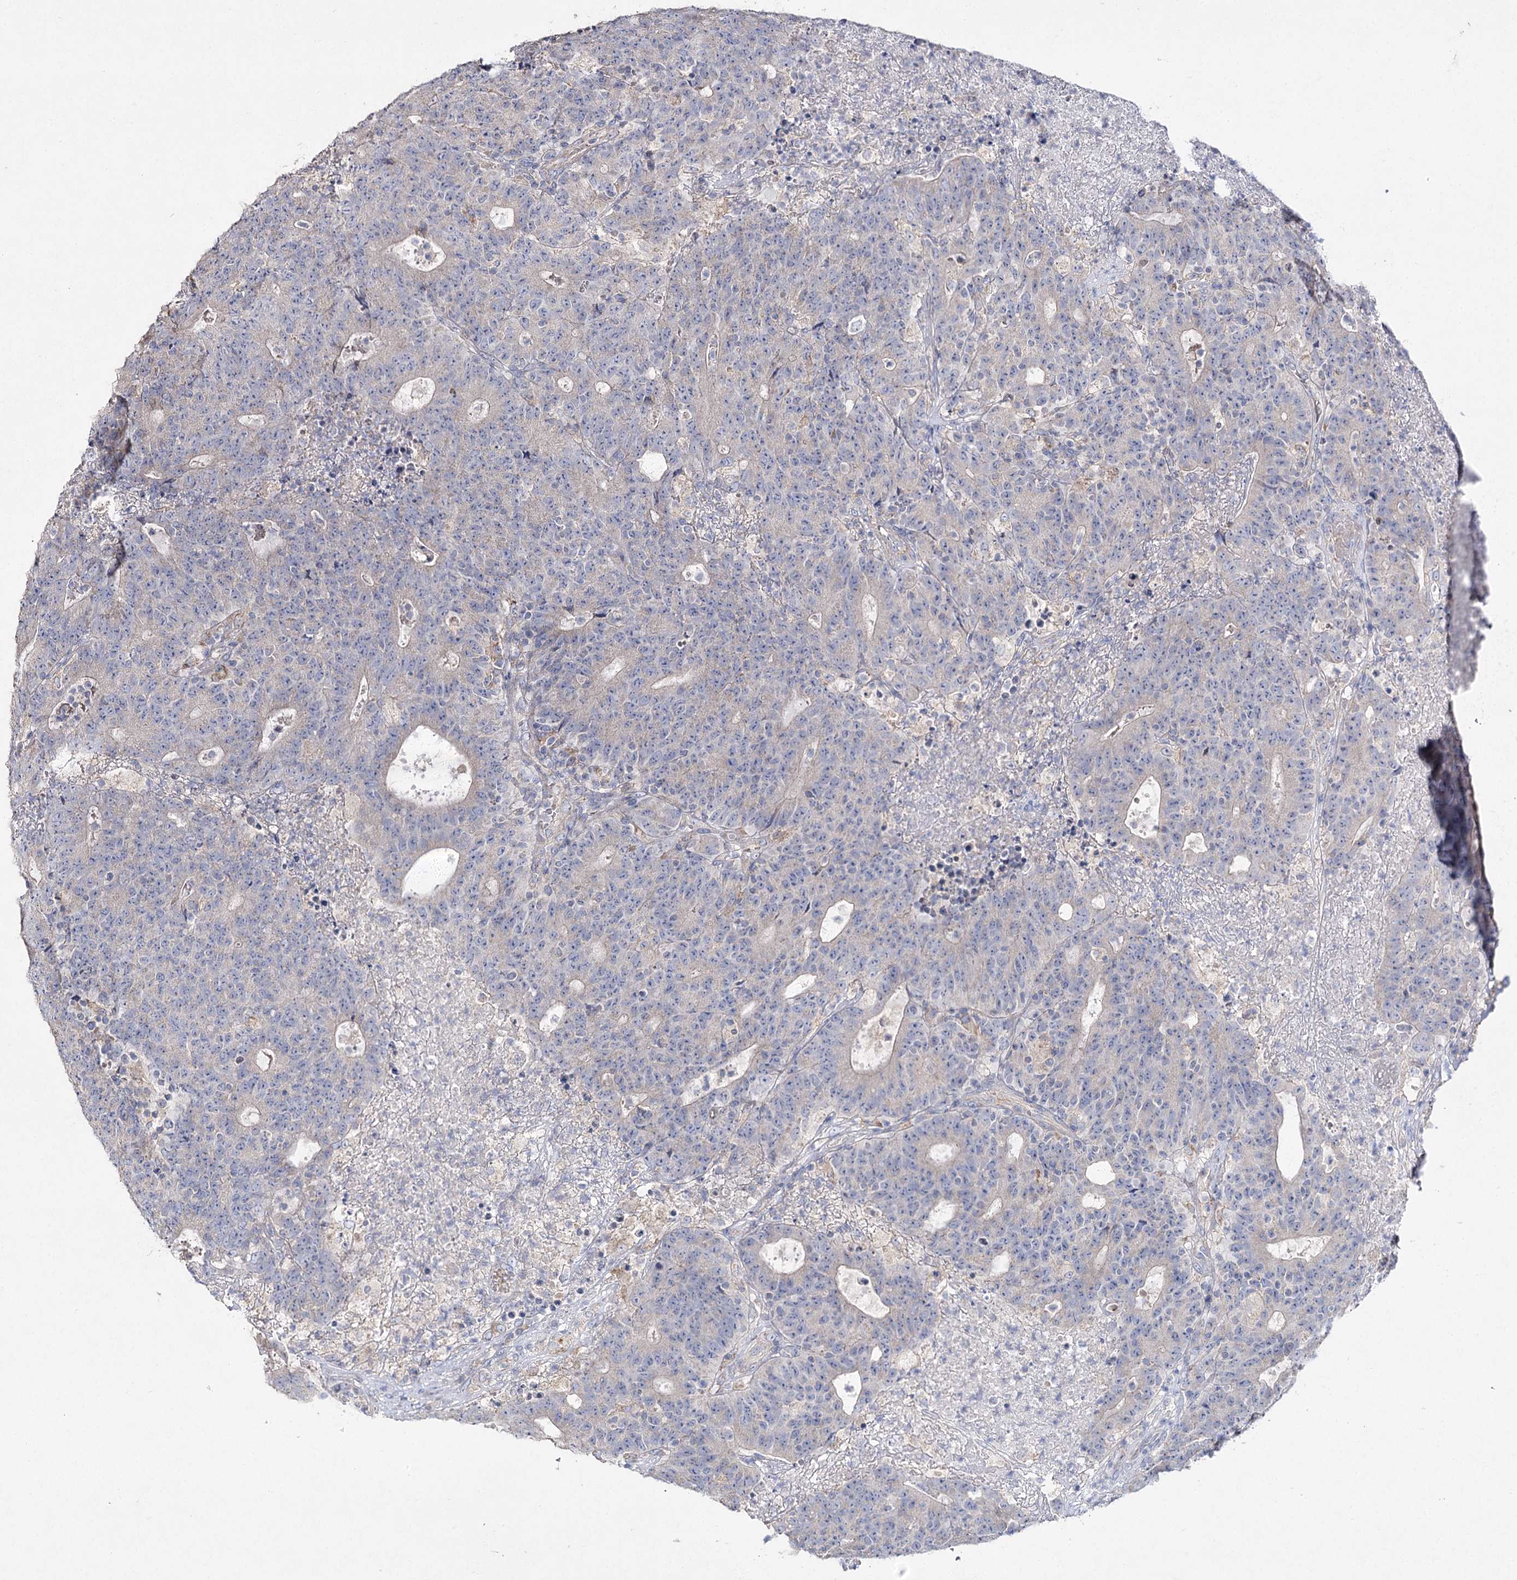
{"staining": {"intensity": "negative", "quantity": "none", "location": "none"}, "tissue": "colorectal cancer", "cell_type": "Tumor cells", "image_type": "cancer", "snomed": [{"axis": "morphology", "description": "Adenocarcinoma, NOS"}, {"axis": "topography", "description": "Colon"}], "caption": "Immunohistochemical staining of human colorectal adenocarcinoma exhibits no significant expression in tumor cells.", "gene": "TMEM187", "patient": {"sex": "female", "age": 75}}